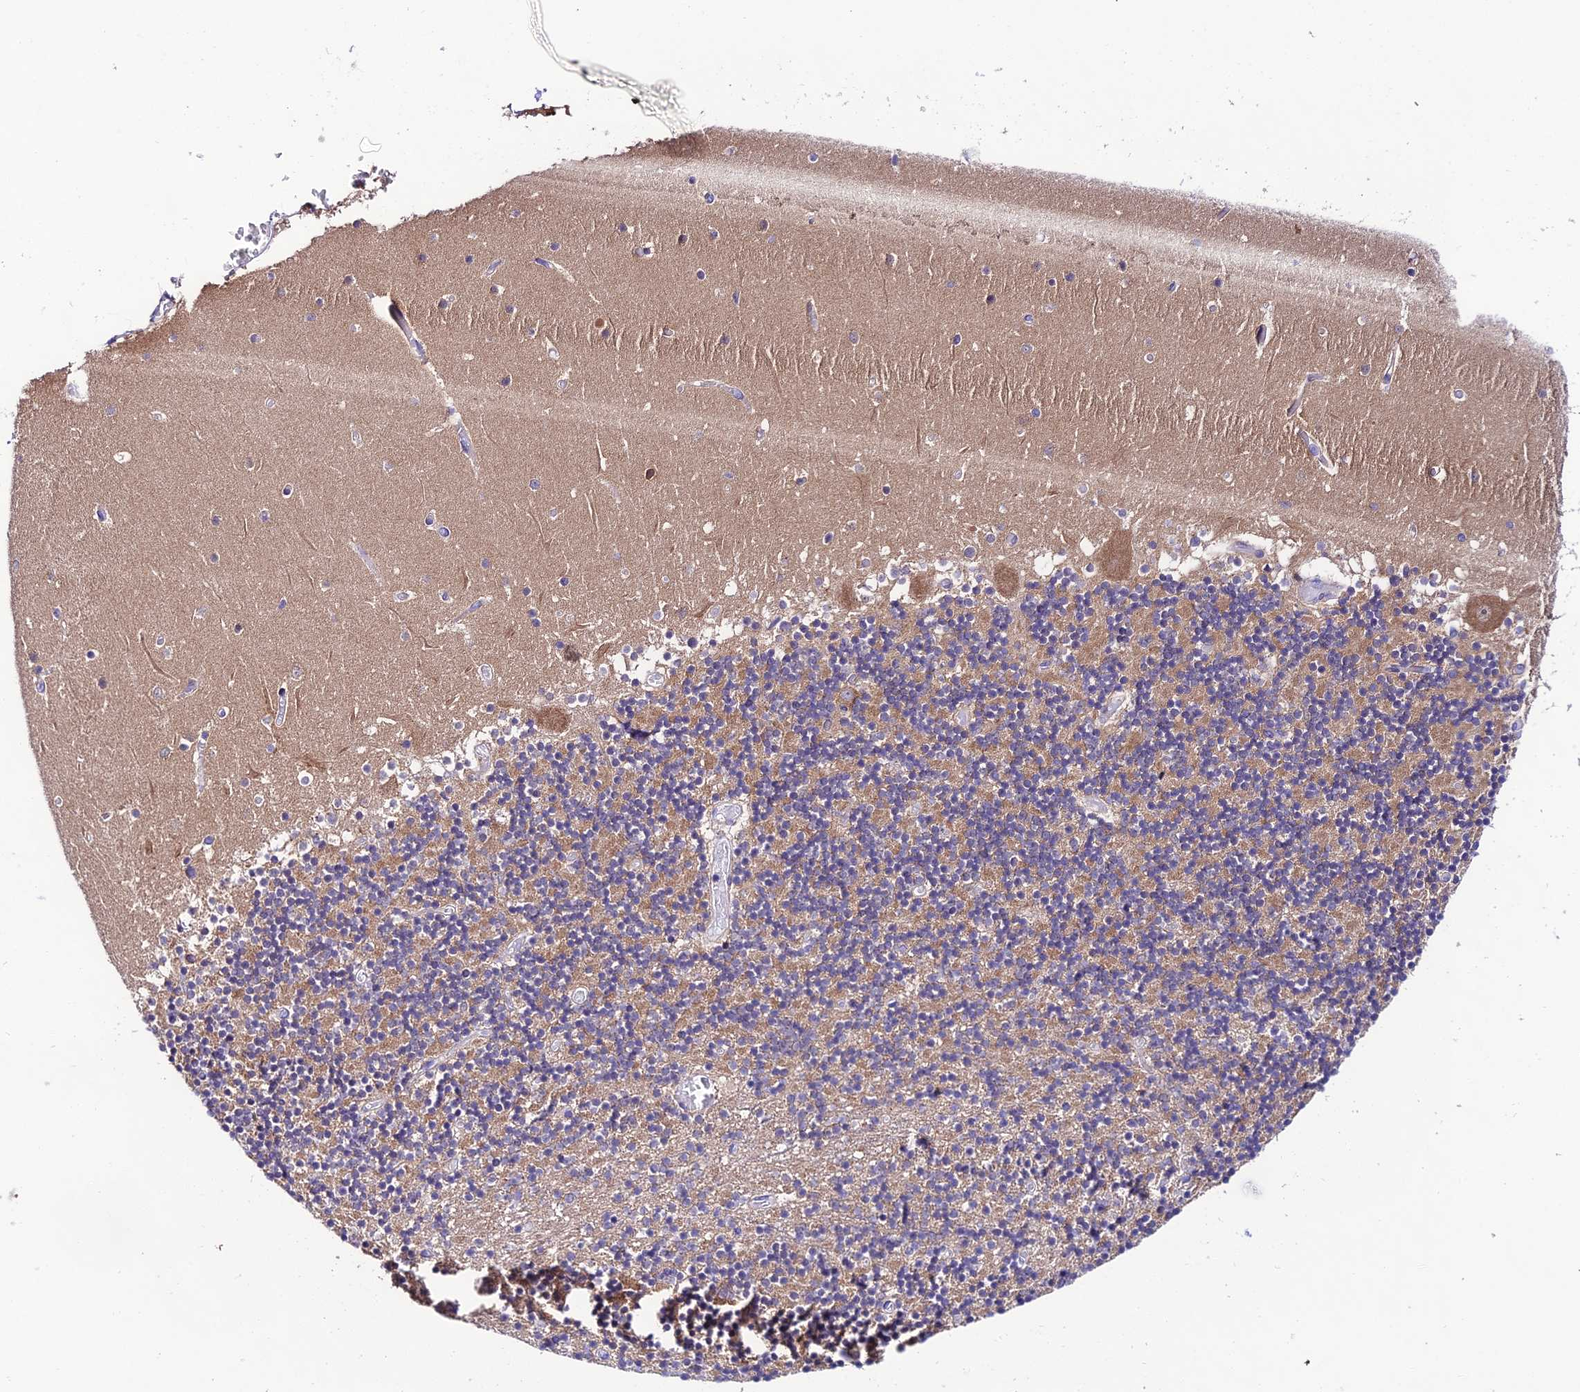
{"staining": {"intensity": "strong", "quantity": "25%-75%", "location": "cytoplasmic/membranous"}, "tissue": "cerebellum", "cell_type": "Cells in granular layer", "image_type": "normal", "snomed": [{"axis": "morphology", "description": "Normal tissue, NOS"}, {"axis": "topography", "description": "Cerebellum"}], "caption": "A brown stain shows strong cytoplasmic/membranous expression of a protein in cells in granular layer of benign human cerebellum.", "gene": "LACTB2", "patient": {"sex": "female", "age": 28}}